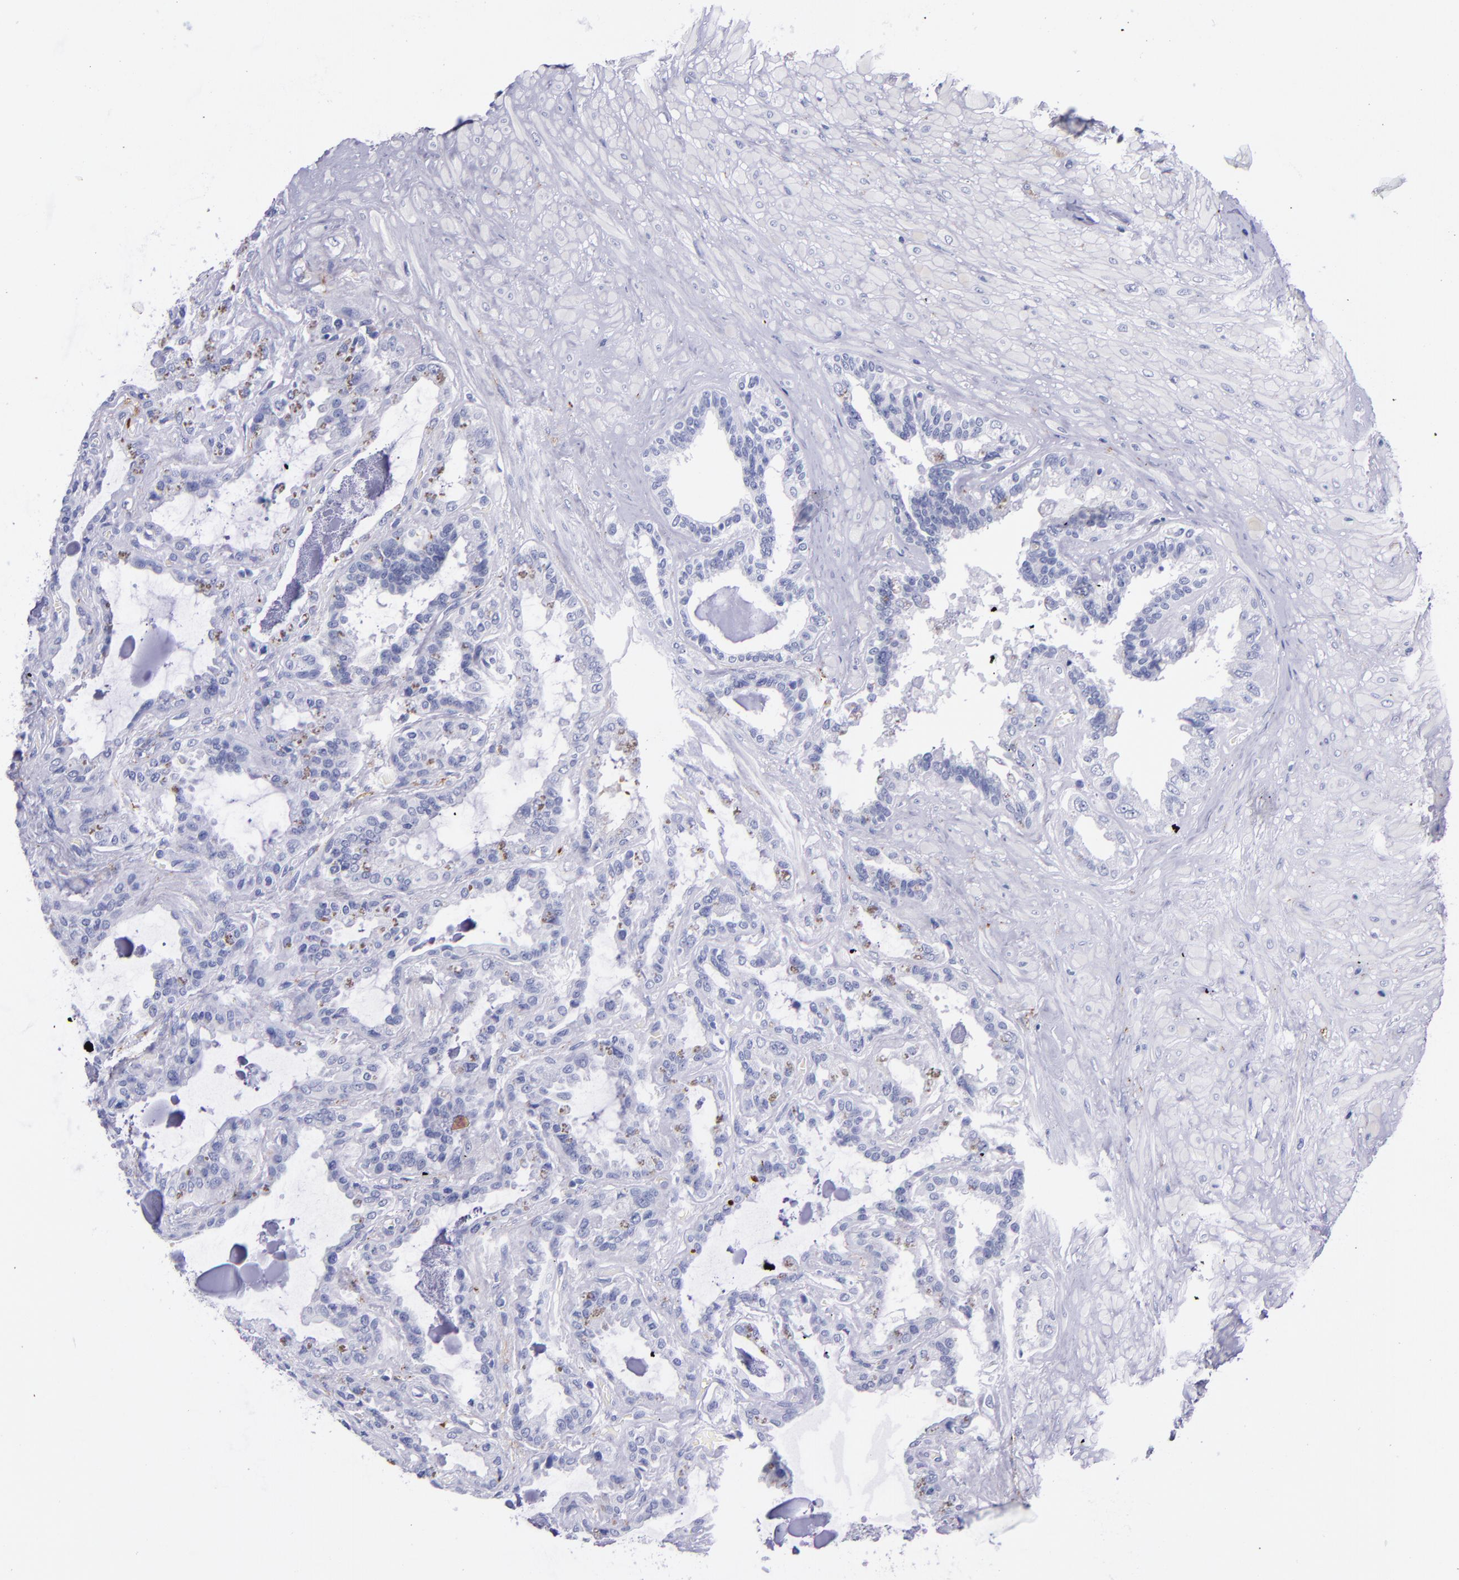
{"staining": {"intensity": "negative", "quantity": "none", "location": "none"}, "tissue": "seminal vesicle", "cell_type": "Glandular cells", "image_type": "normal", "snomed": [{"axis": "morphology", "description": "Normal tissue, NOS"}, {"axis": "morphology", "description": "Inflammation, NOS"}, {"axis": "topography", "description": "Urinary bladder"}, {"axis": "topography", "description": "Prostate"}, {"axis": "topography", "description": "Seminal veicle"}], "caption": "Immunohistochemistry of unremarkable human seminal vesicle reveals no staining in glandular cells. (Stains: DAB (3,3'-diaminobenzidine) immunohistochemistry (IHC) with hematoxylin counter stain, Microscopy: brightfield microscopy at high magnification).", "gene": "SV2A", "patient": {"sex": "male", "age": 82}}